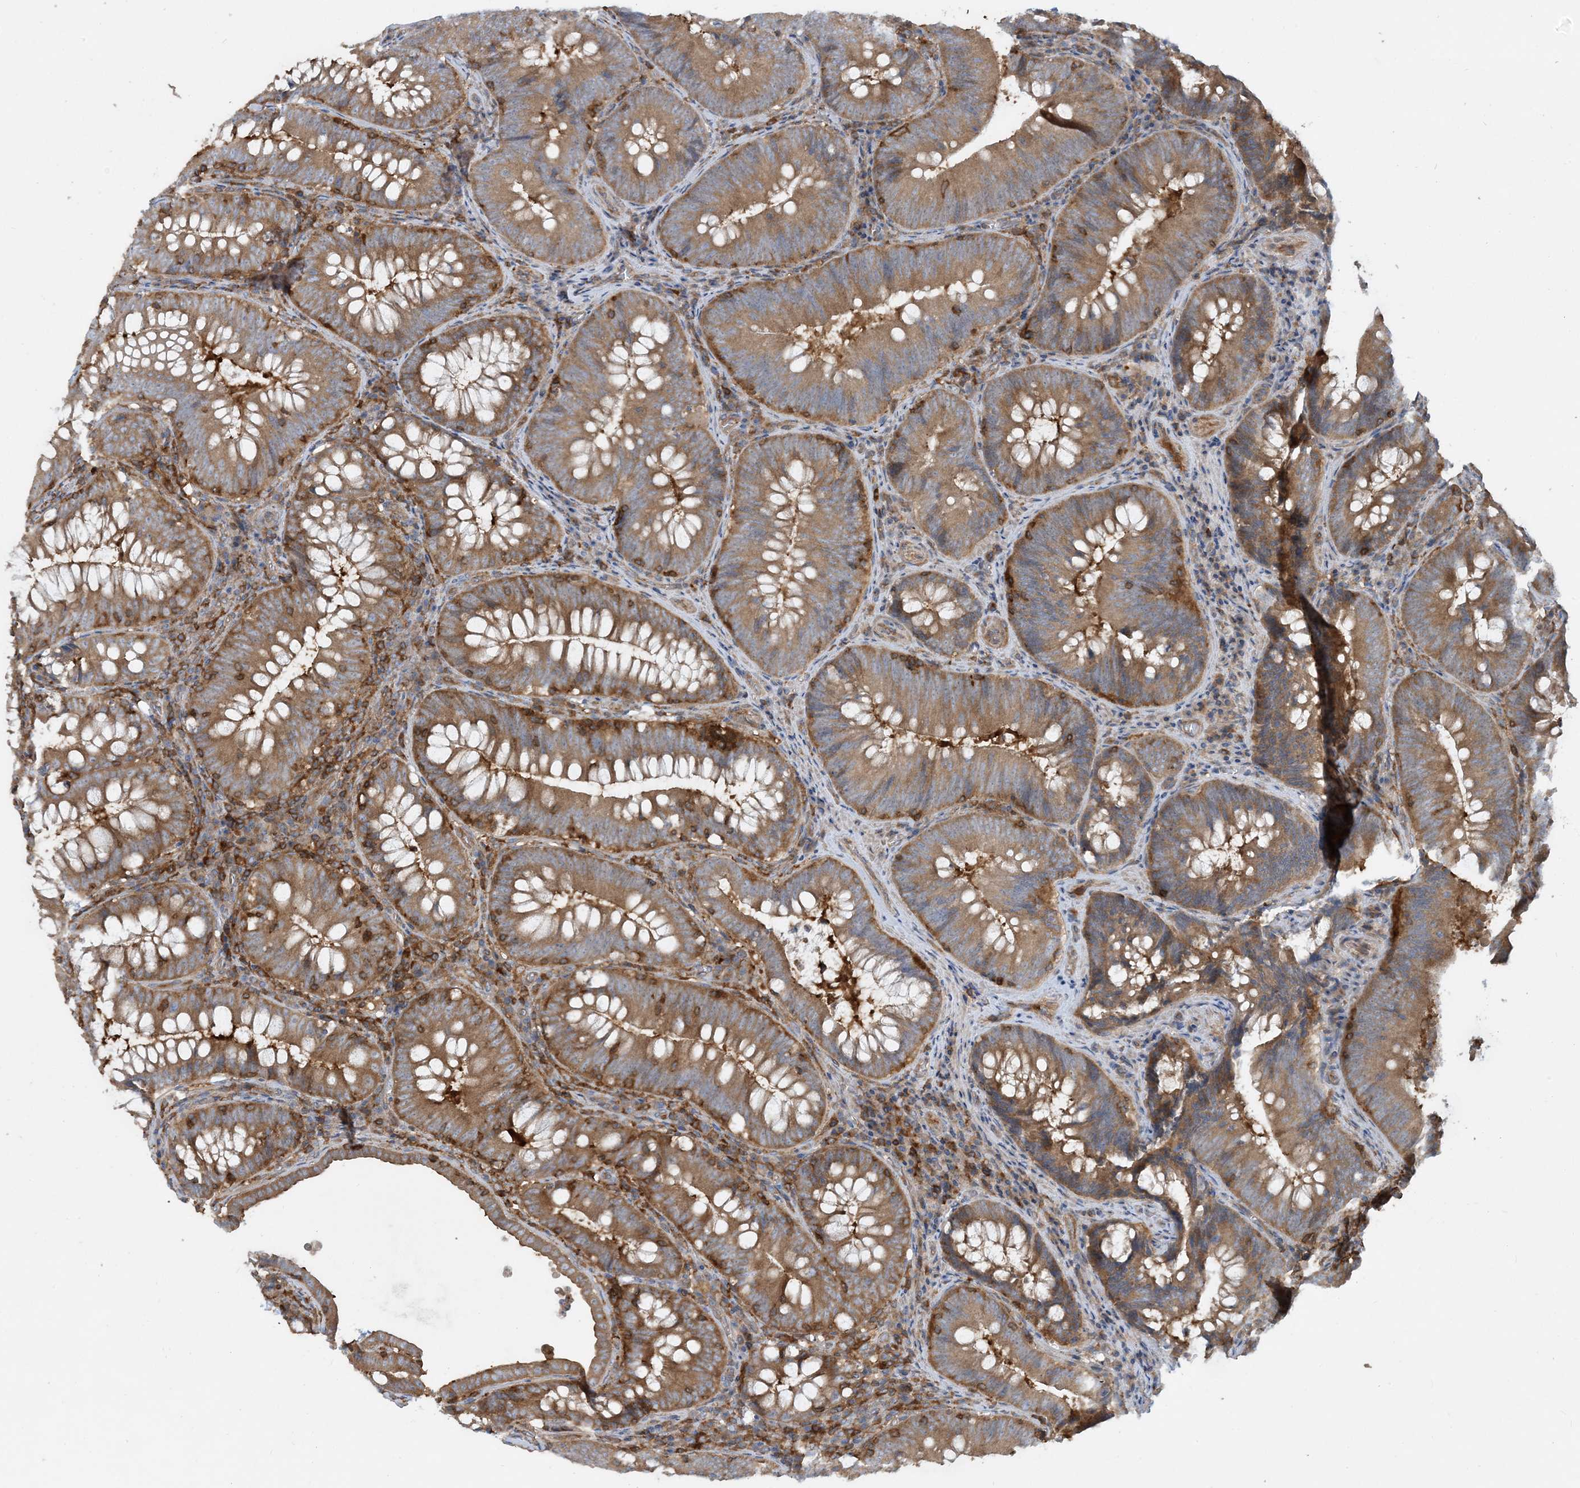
{"staining": {"intensity": "moderate", "quantity": ">75%", "location": "cytoplasmic/membranous"}, "tissue": "colorectal cancer", "cell_type": "Tumor cells", "image_type": "cancer", "snomed": [{"axis": "morphology", "description": "Normal tissue, NOS"}, {"axis": "topography", "description": "Colon"}], "caption": "Tumor cells display moderate cytoplasmic/membranous positivity in about >75% of cells in colorectal cancer.", "gene": "SFMBT2", "patient": {"sex": "female", "age": 82}}